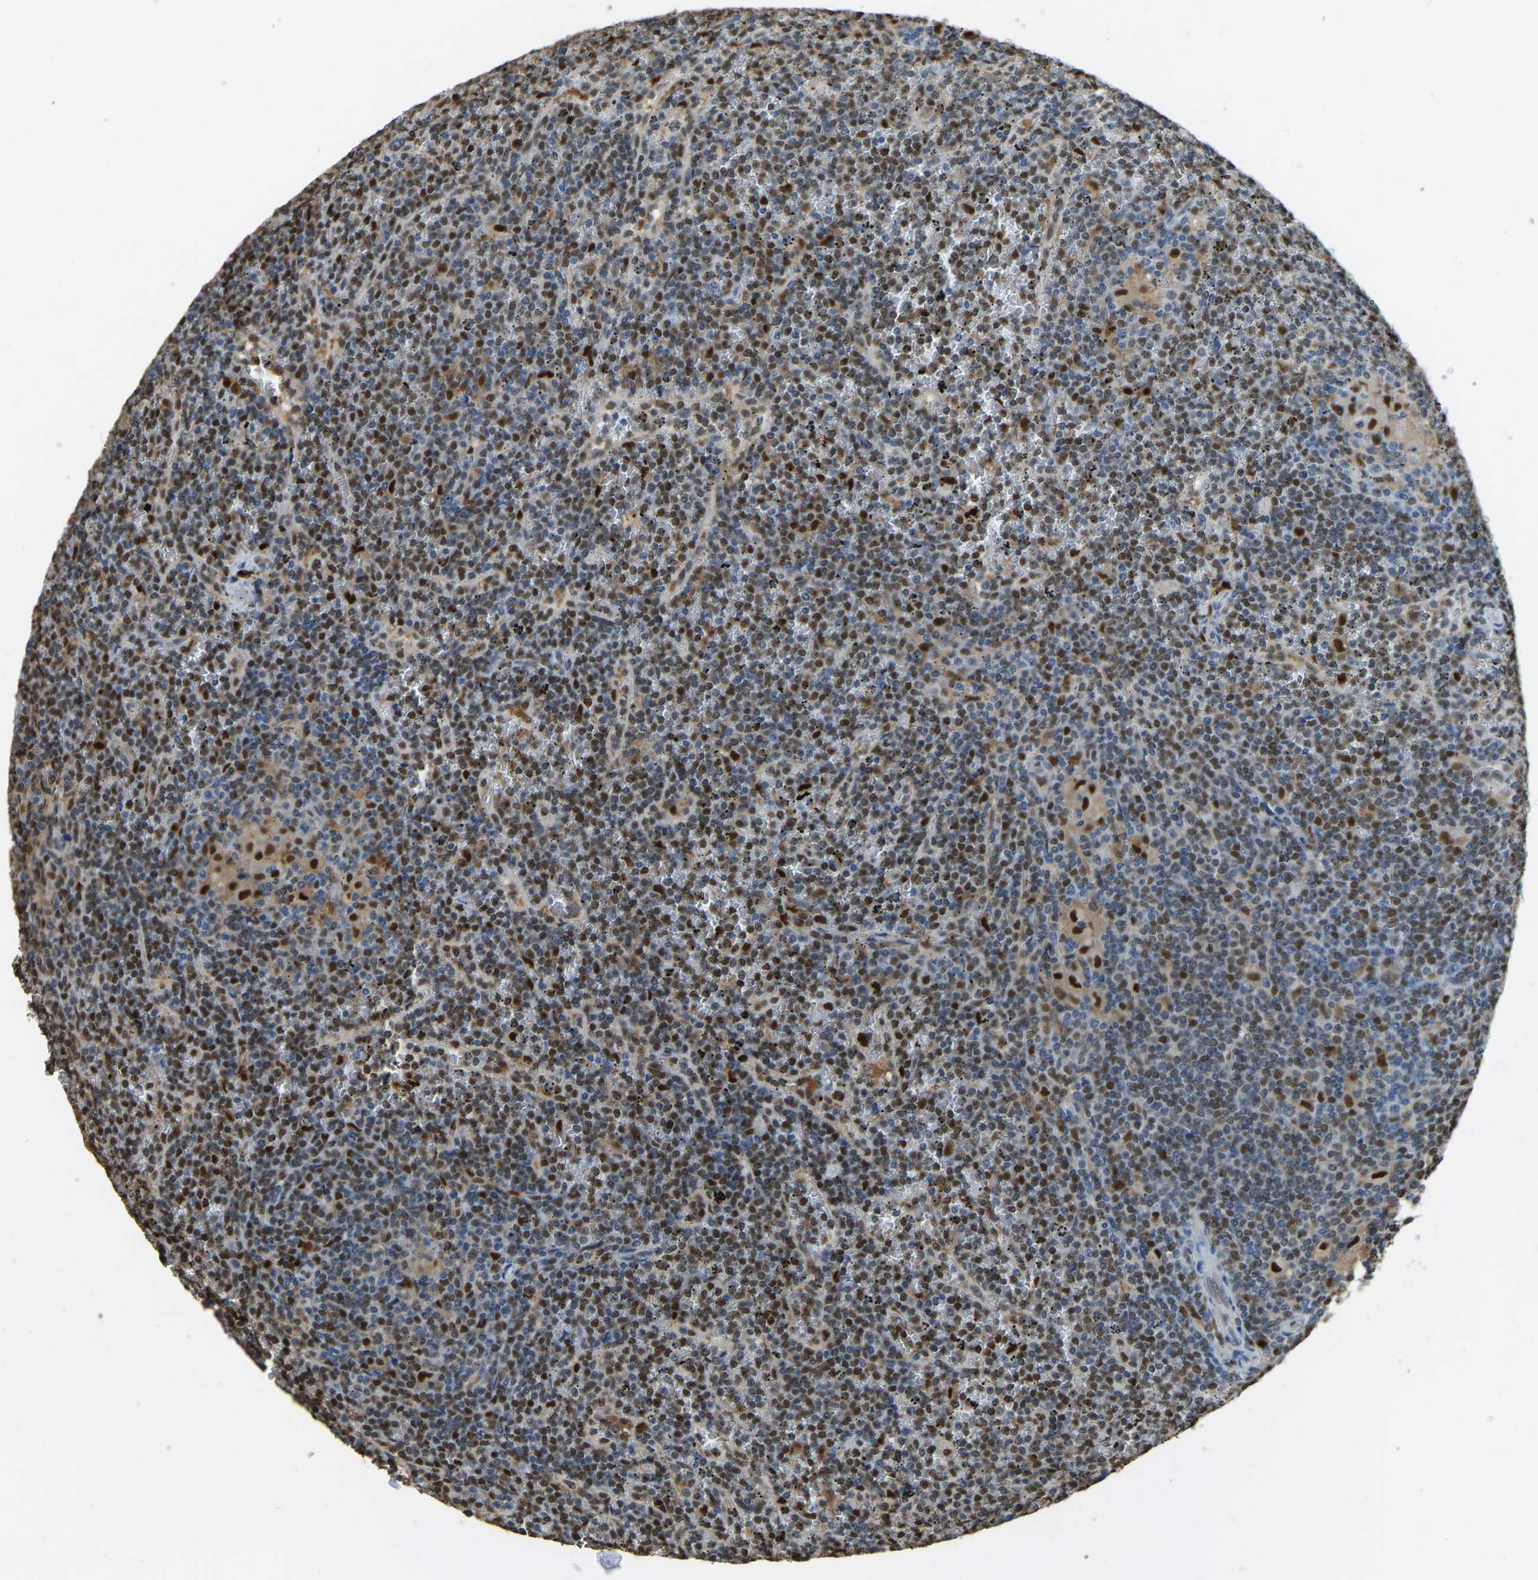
{"staining": {"intensity": "strong", "quantity": "25%-75%", "location": "cytoplasmic/membranous,nuclear"}, "tissue": "lymphoma", "cell_type": "Tumor cells", "image_type": "cancer", "snomed": [{"axis": "morphology", "description": "Malignant lymphoma, non-Hodgkin's type, Low grade"}, {"axis": "topography", "description": "Spleen"}], "caption": "Immunohistochemistry (IHC) (DAB (3,3'-diaminobenzidine)) staining of human lymphoma displays strong cytoplasmic/membranous and nuclear protein staining in about 25%-75% of tumor cells.", "gene": "NANS", "patient": {"sex": "female", "age": 19}}